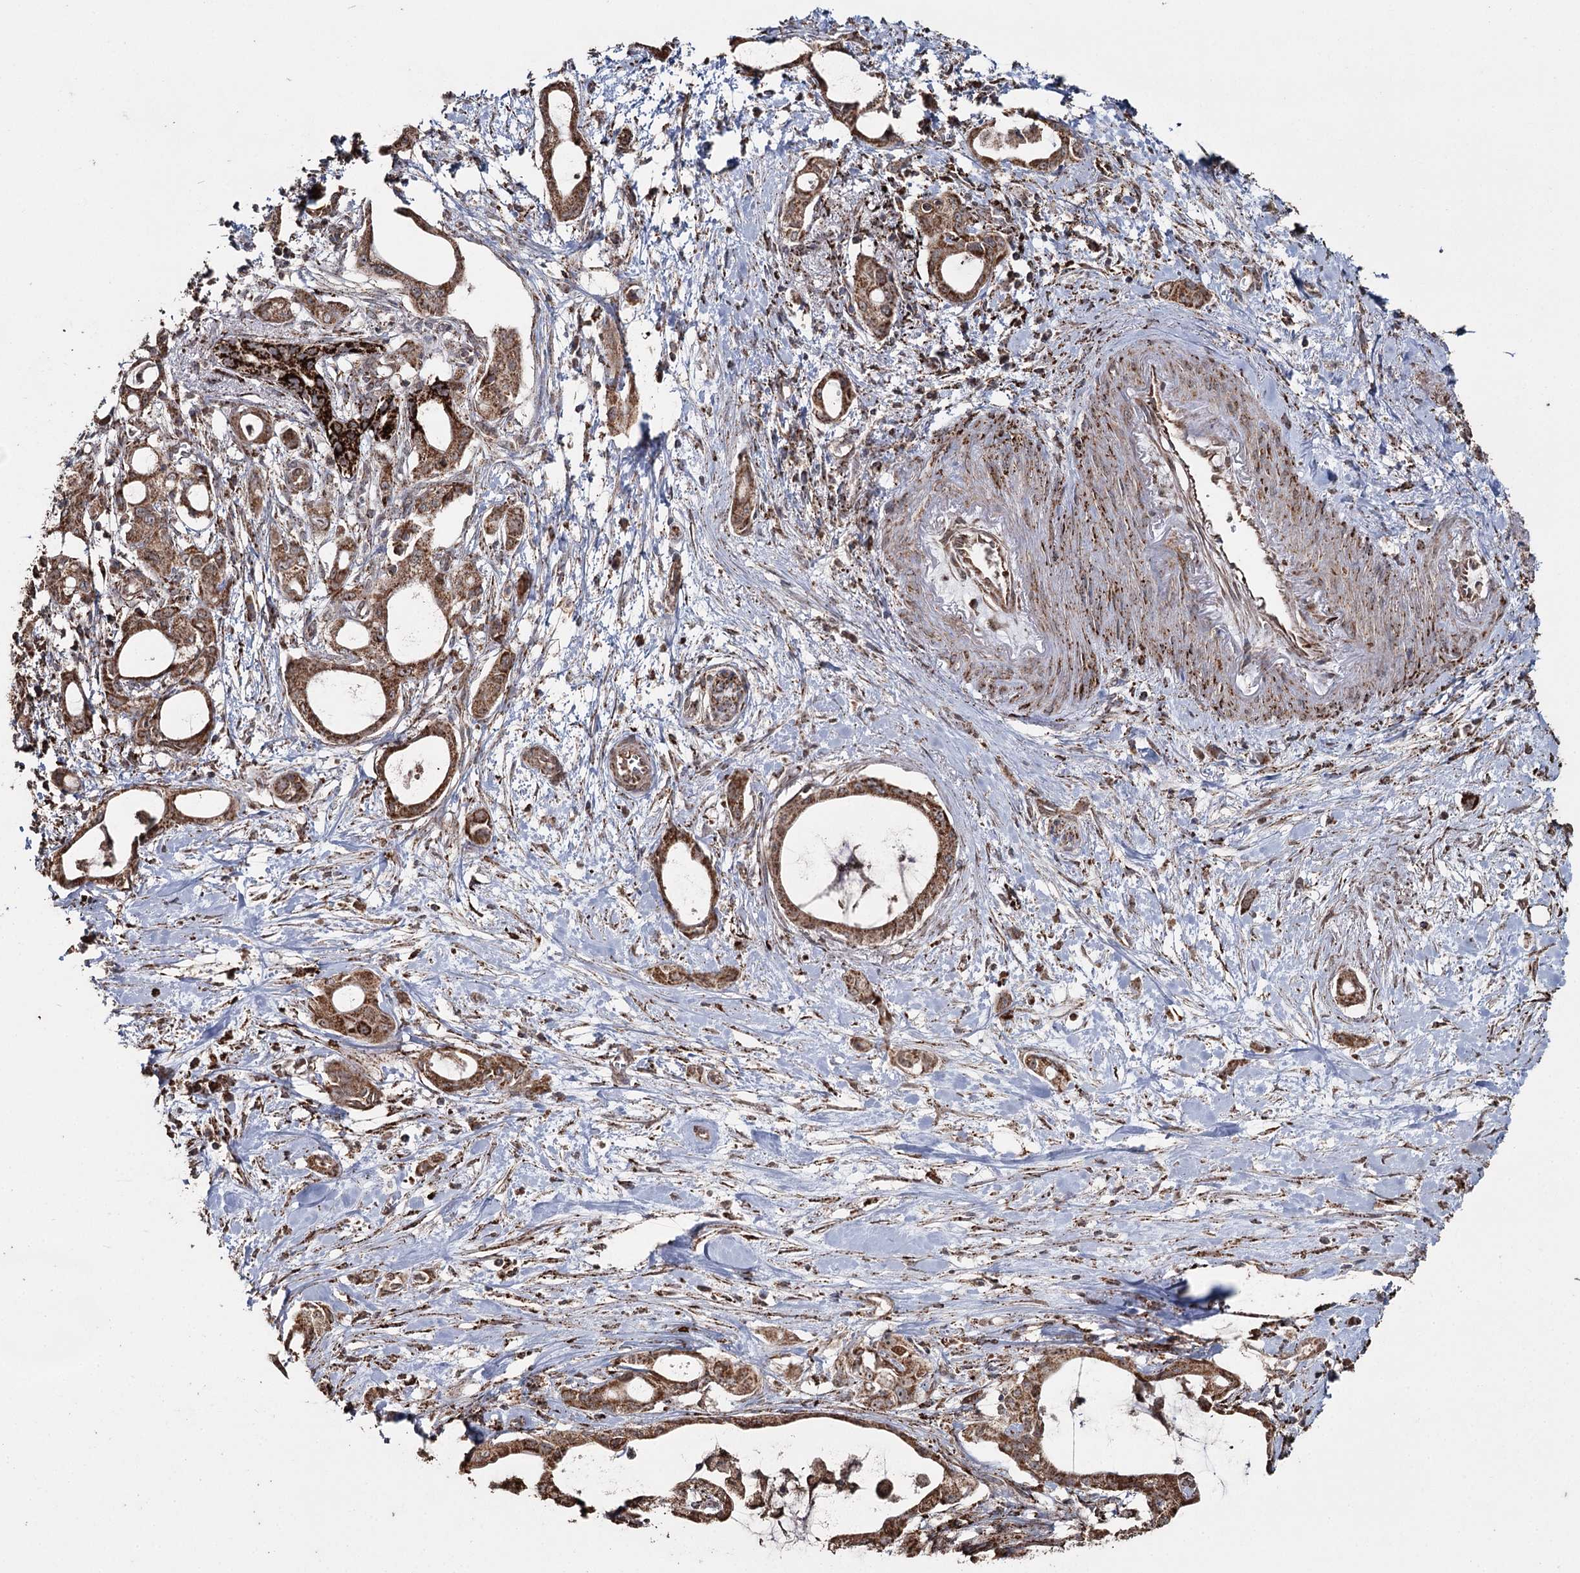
{"staining": {"intensity": "moderate", "quantity": ">75%", "location": "cytoplasmic/membranous"}, "tissue": "pancreatic cancer", "cell_type": "Tumor cells", "image_type": "cancer", "snomed": [{"axis": "morphology", "description": "Adenocarcinoma, NOS"}, {"axis": "topography", "description": "Pancreas"}], "caption": "Tumor cells display medium levels of moderate cytoplasmic/membranous positivity in approximately >75% of cells in pancreatic cancer (adenocarcinoma).", "gene": "SLF2", "patient": {"sex": "male", "age": 72}}